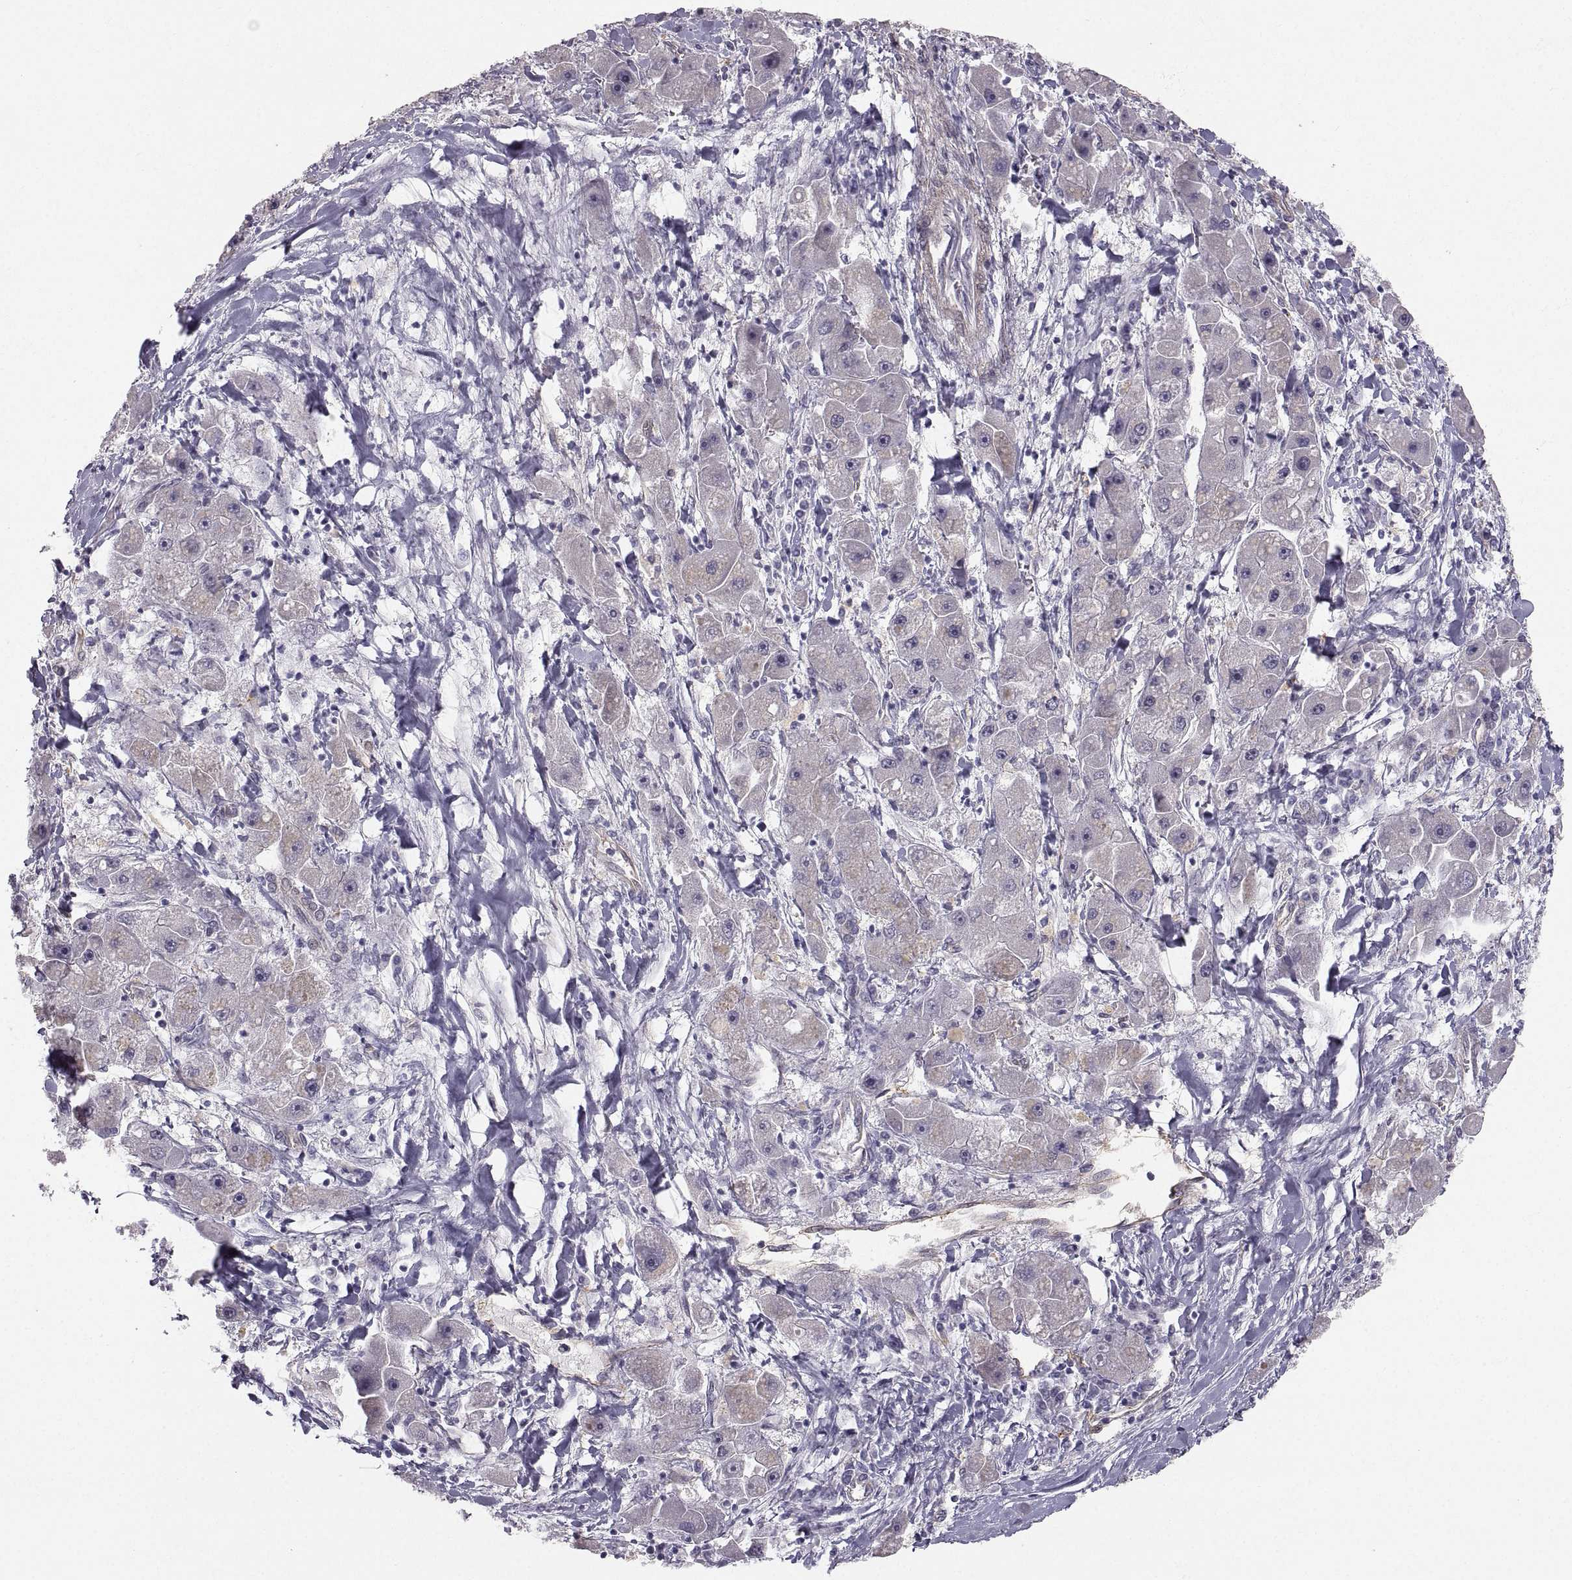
{"staining": {"intensity": "weak", "quantity": "<25%", "location": "cytoplasmic/membranous"}, "tissue": "liver cancer", "cell_type": "Tumor cells", "image_type": "cancer", "snomed": [{"axis": "morphology", "description": "Carcinoma, Hepatocellular, NOS"}, {"axis": "topography", "description": "Liver"}], "caption": "Tumor cells show no significant protein positivity in liver cancer.", "gene": "PGM5", "patient": {"sex": "male", "age": 24}}